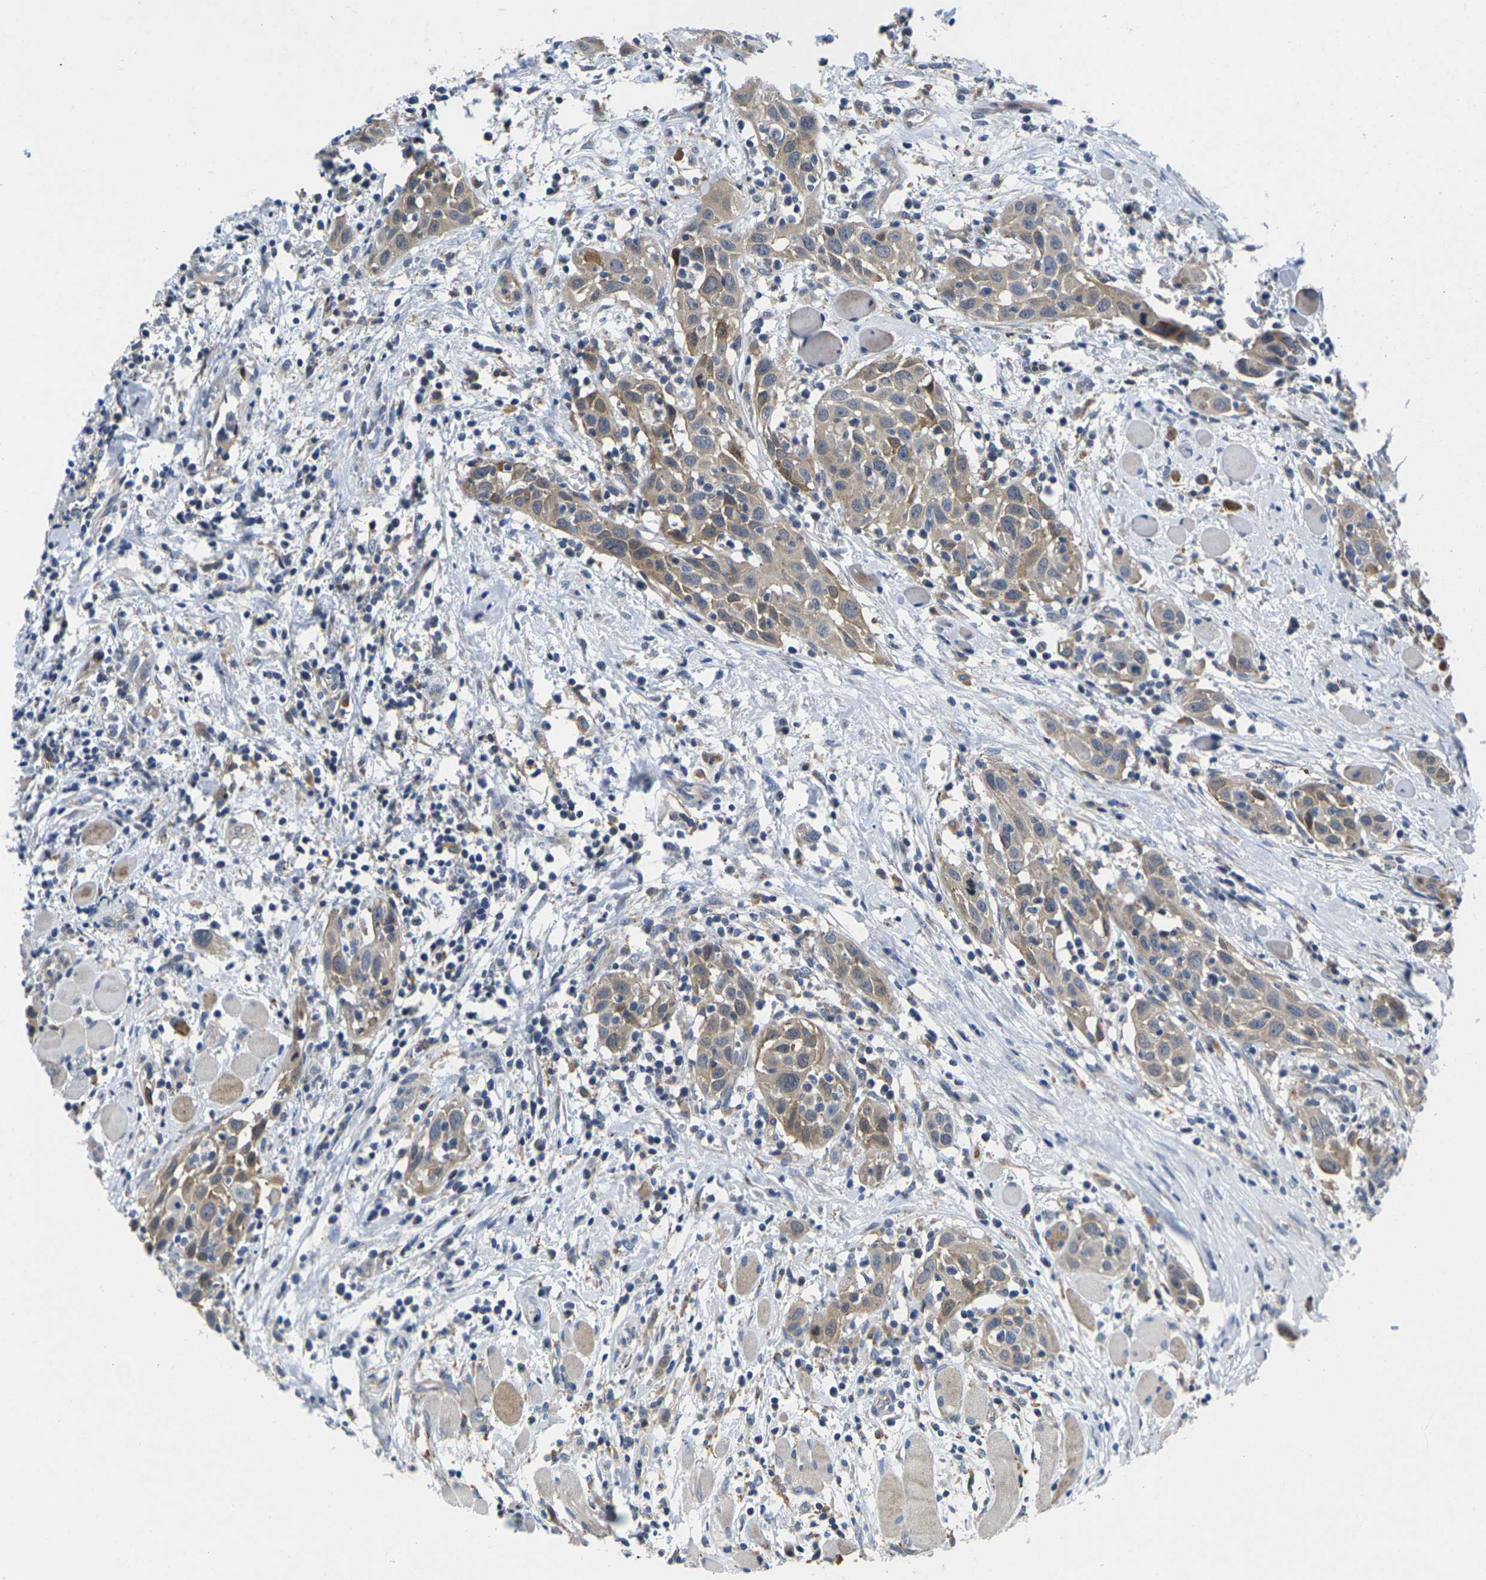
{"staining": {"intensity": "moderate", "quantity": ">75%", "location": "cytoplasmic/membranous"}, "tissue": "head and neck cancer", "cell_type": "Tumor cells", "image_type": "cancer", "snomed": [{"axis": "morphology", "description": "Squamous cell carcinoma, NOS"}, {"axis": "topography", "description": "Oral tissue"}, {"axis": "topography", "description": "Head-Neck"}], "caption": "Tumor cells display medium levels of moderate cytoplasmic/membranous expression in approximately >75% of cells in head and neck cancer (squamous cell carcinoma).", "gene": "SCNN1A", "patient": {"sex": "female", "age": 50}}